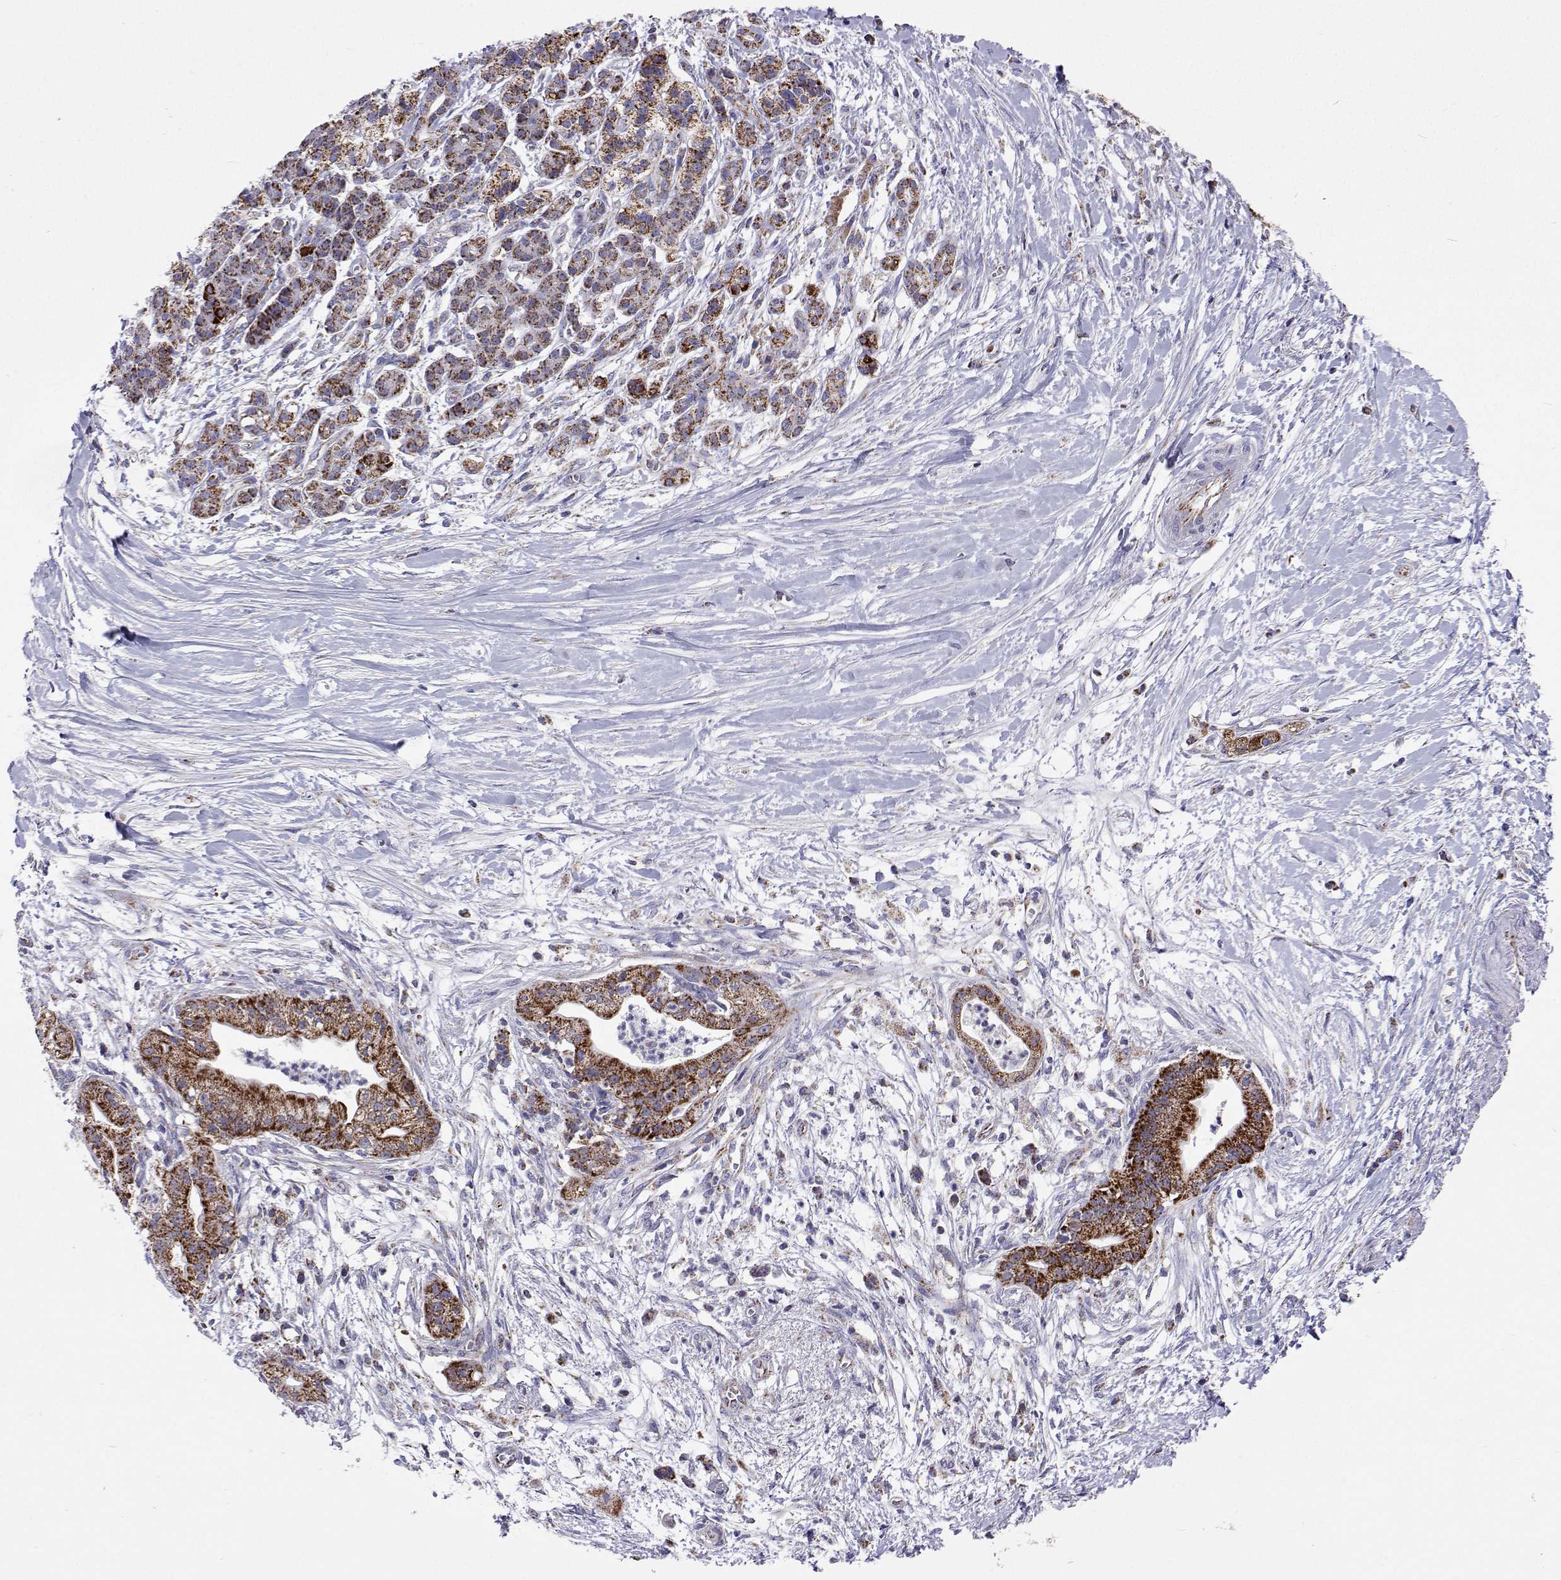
{"staining": {"intensity": "moderate", "quantity": ">75%", "location": "cytoplasmic/membranous"}, "tissue": "pancreatic cancer", "cell_type": "Tumor cells", "image_type": "cancer", "snomed": [{"axis": "morphology", "description": "Normal tissue, NOS"}, {"axis": "morphology", "description": "Adenocarcinoma, NOS"}, {"axis": "topography", "description": "Lymph node"}, {"axis": "topography", "description": "Pancreas"}], "caption": "Brown immunohistochemical staining in adenocarcinoma (pancreatic) displays moderate cytoplasmic/membranous positivity in approximately >75% of tumor cells.", "gene": "MCCC2", "patient": {"sex": "female", "age": 58}}